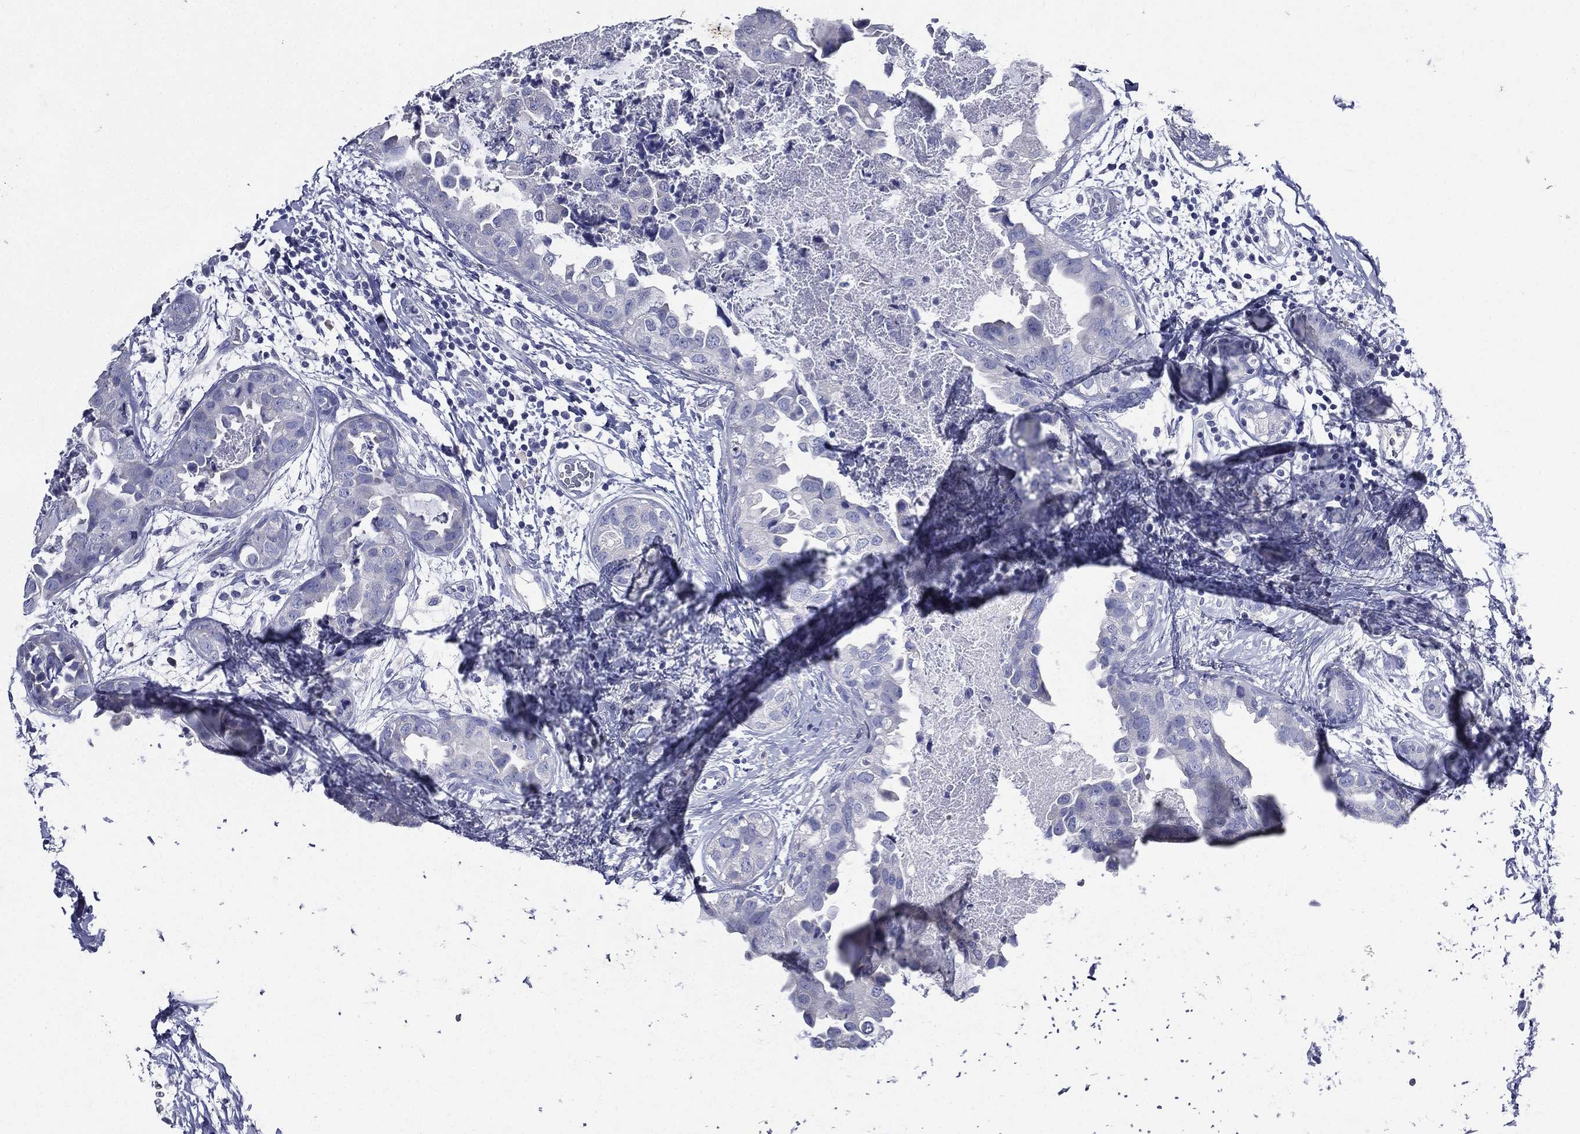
{"staining": {"intensity": "negative", "quantity": "none", "location": "none"}, "tissue": "breast cancer", "cell_type": "Tumor cells", "image_type": "cancer", "snomed": [{"axis": "morphology", "description": "Normal tissue, NOS"}, {"axis": "morphology", "description": "Duct carcinoma"}, {"axis": "topography", "description": "Breast"}], "caption": "Tumor cells show no significant staining in breast invasive ductal carcinoma.", "gene": "TGM1", "patient": {"sex": "female", "age": 40}}